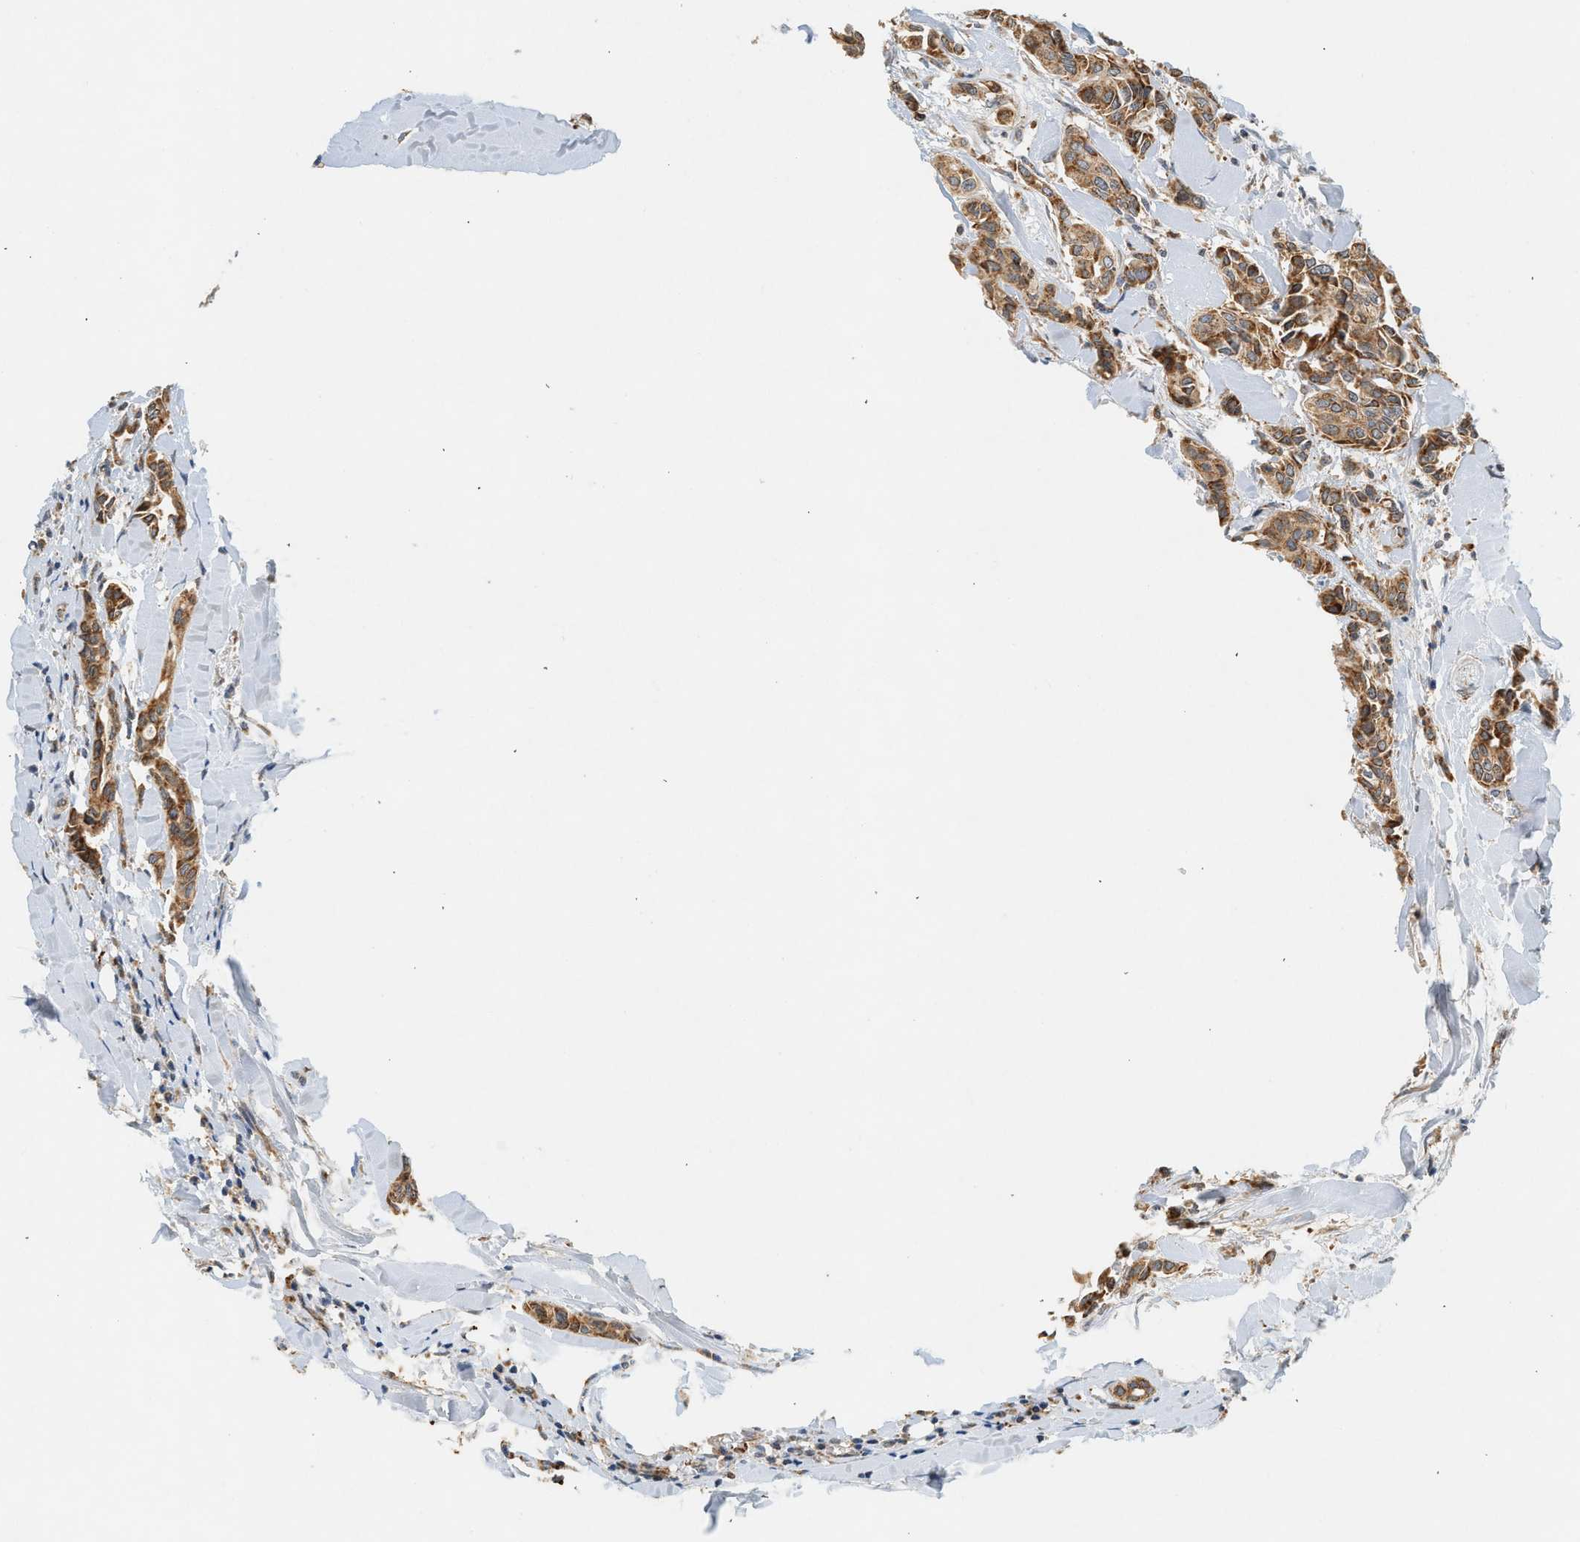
{"staining": {"intensity": "moderate", "quantity": ">75%", "location": "cytoplasmic/membranous"}, "tissue": "head and neck cancer", "cell_type": "Tumor cells", "image_type": "cancer", "snomed": [{"axis": "morphology", "description": "Adenocarcinoma, NOS"}, {"axis": "topography", "description": "Salivary gland"}, {"axis": "topography", "description": "Head-Neck"}], "caption": "Brown immunohistochemical staining in human adenocarcinoma (head and neck) reveals moderate cytoplasmic/membranous expression in approximately >75% of tumor cells. The staining is performed using DAB (3,3'-diaminobenzidine) brown chromogen to label protein expression. The nuclei are counter-stained blue using hematoxylin.", "gene": "MCU", "patient": {"sex": "female", "age": 59}}